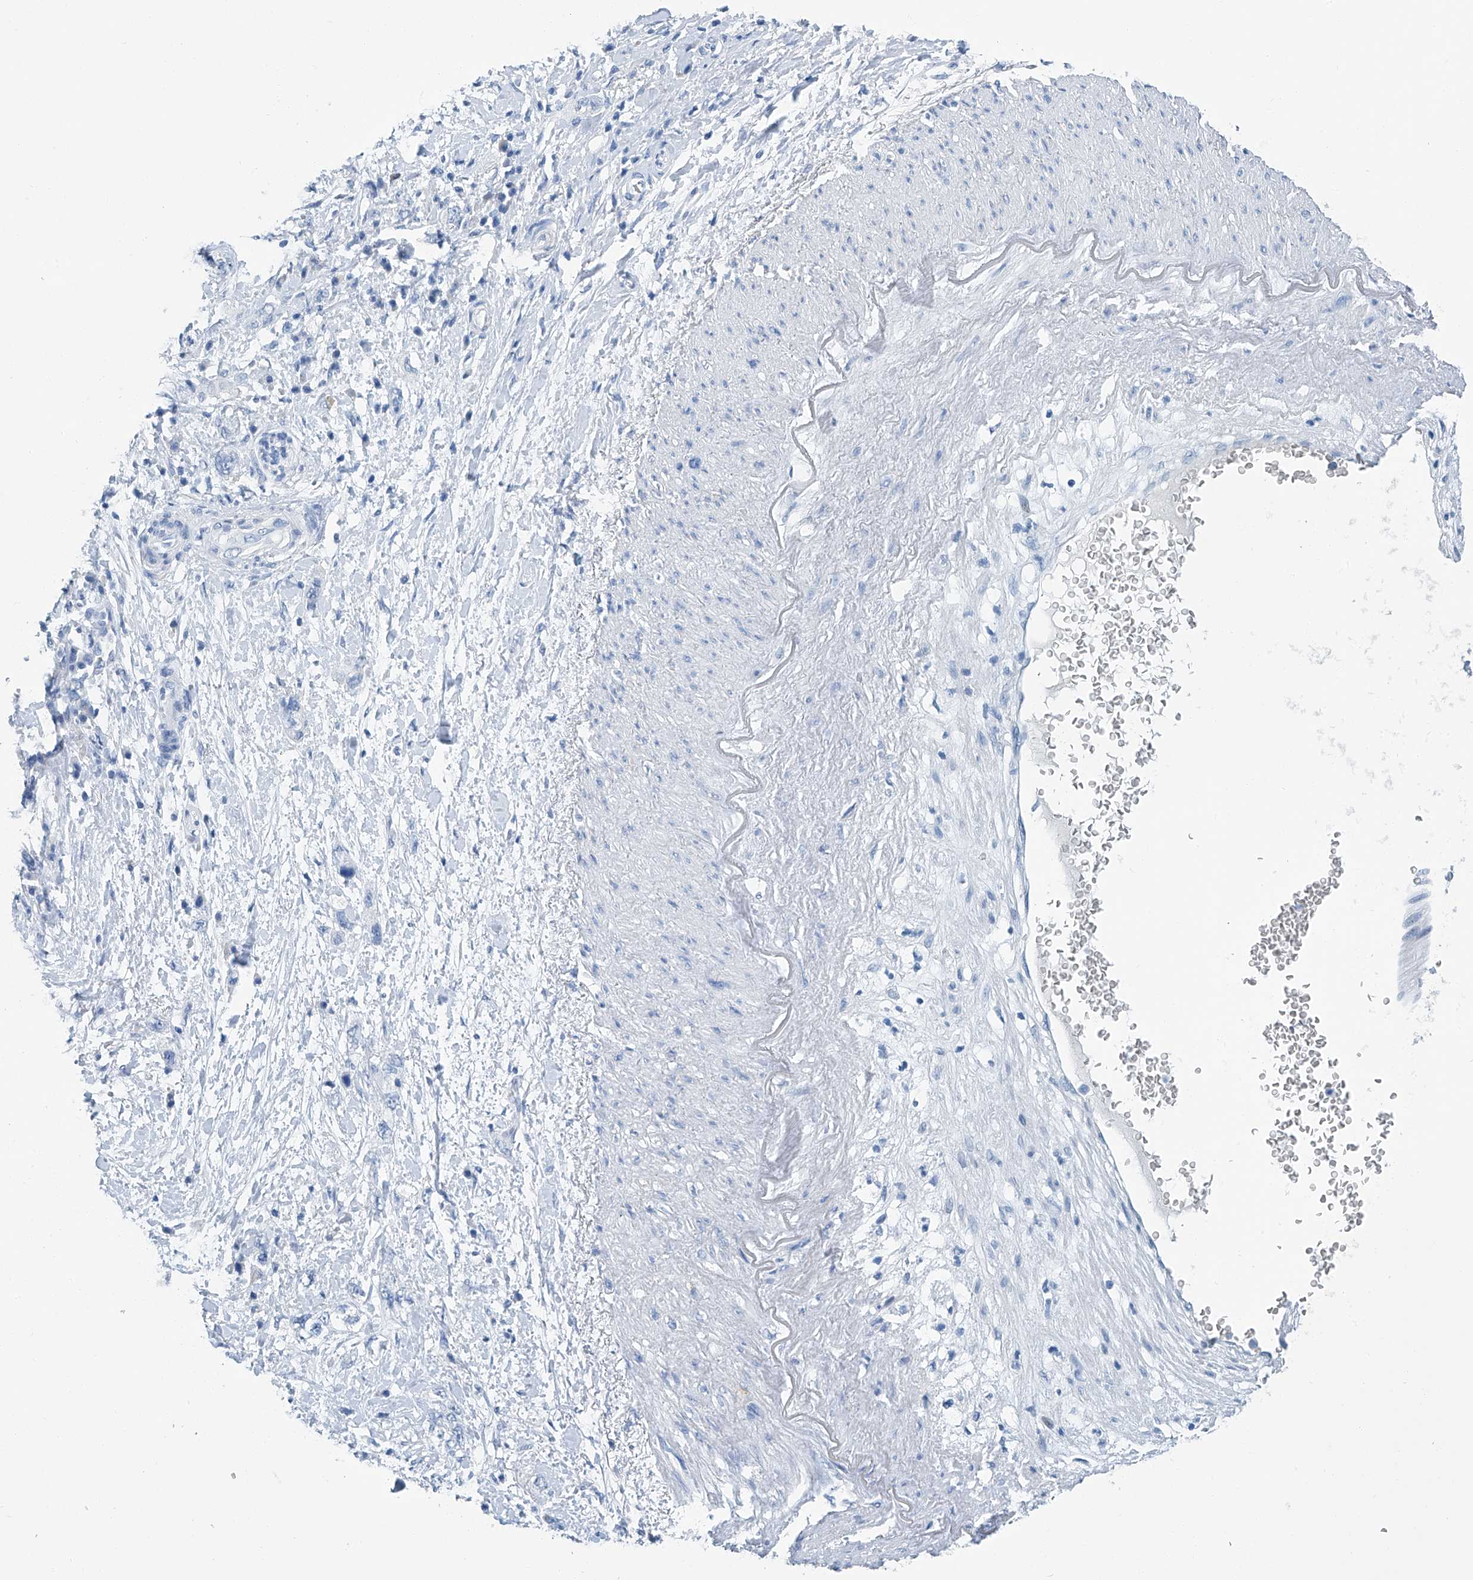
{"staining": {"intensity": "negative", "quantity": "none", "location": "none"}, "tissue": "pancreatic cancer", "cell_type": "Tumor cells", "image_type": "cancer", "snomed": [{"axis": "morphology", "description": "Adenocarcinoma, NOS"}, {"axis": "topography", "description": "Pancreas"}], "caption": "High magnification brightfield microscopy of pancreatic adenocarcinoma stained with DAB (brown) and counterstained with hematoxylin (blue): tumor cells show no significant expression.", "gene": "CYP2A7", "patient": {"sex": "female", "age": 73}}